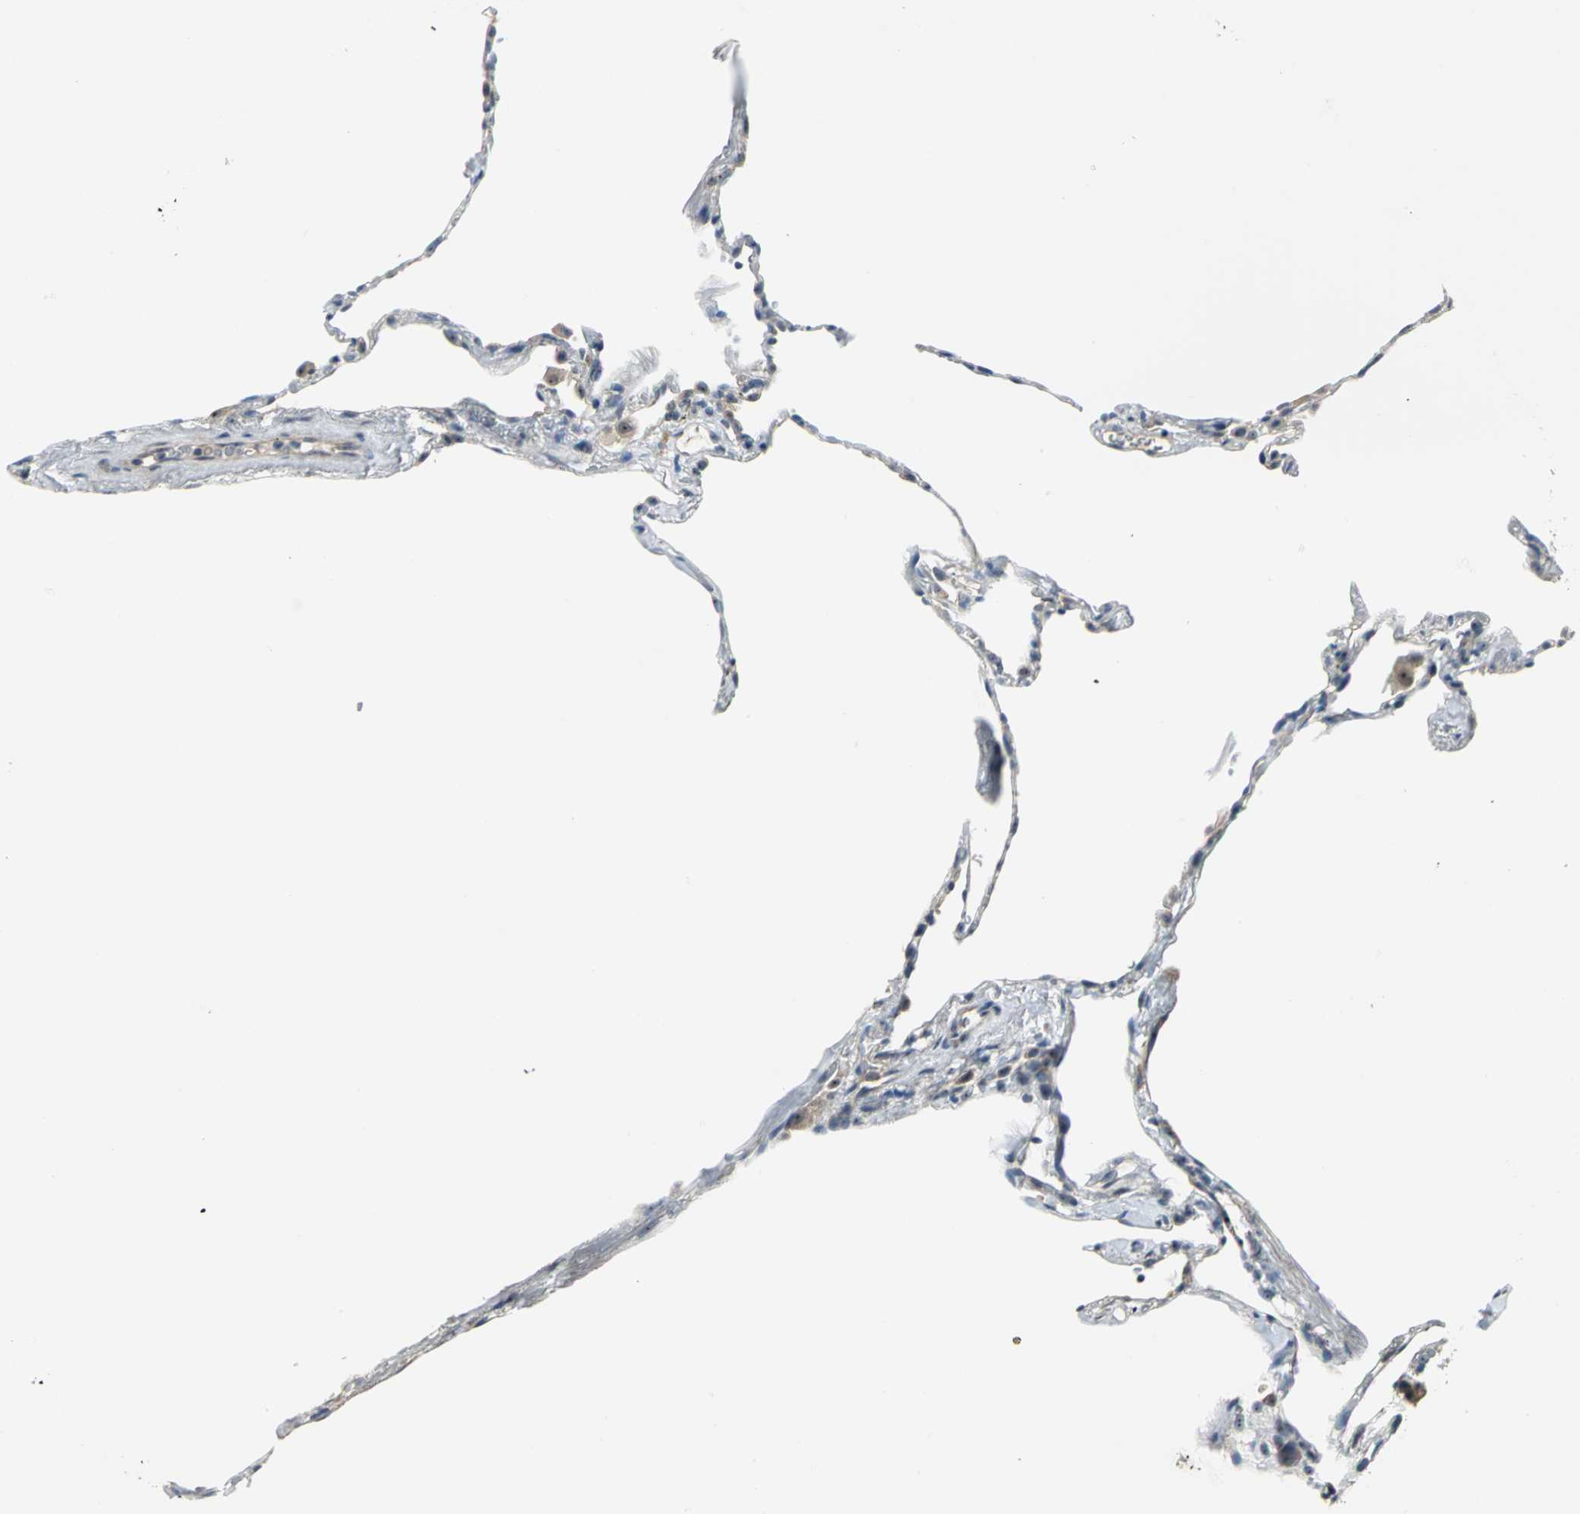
{"staining": {"intensity": "negative", "quantity": "none", "location": "none"}, "tissue": "lung", "cell_type": "Alveolar cells", "image_type": "normal", "snomed": [{"axis": "morphology", "description": "Normal tissue, NOS"}, {"axis": "topography", "description": "Lung"}], "caption": "Immunohistochemistry photomicrograph of normal lung: human lung stained with DAB (3,3'-diaminobenzidine) demonstrates no significant protein staining in alveolar cells.", "gene": "MYBBP1A", "patient": {"sex": "male", "age": 59}}